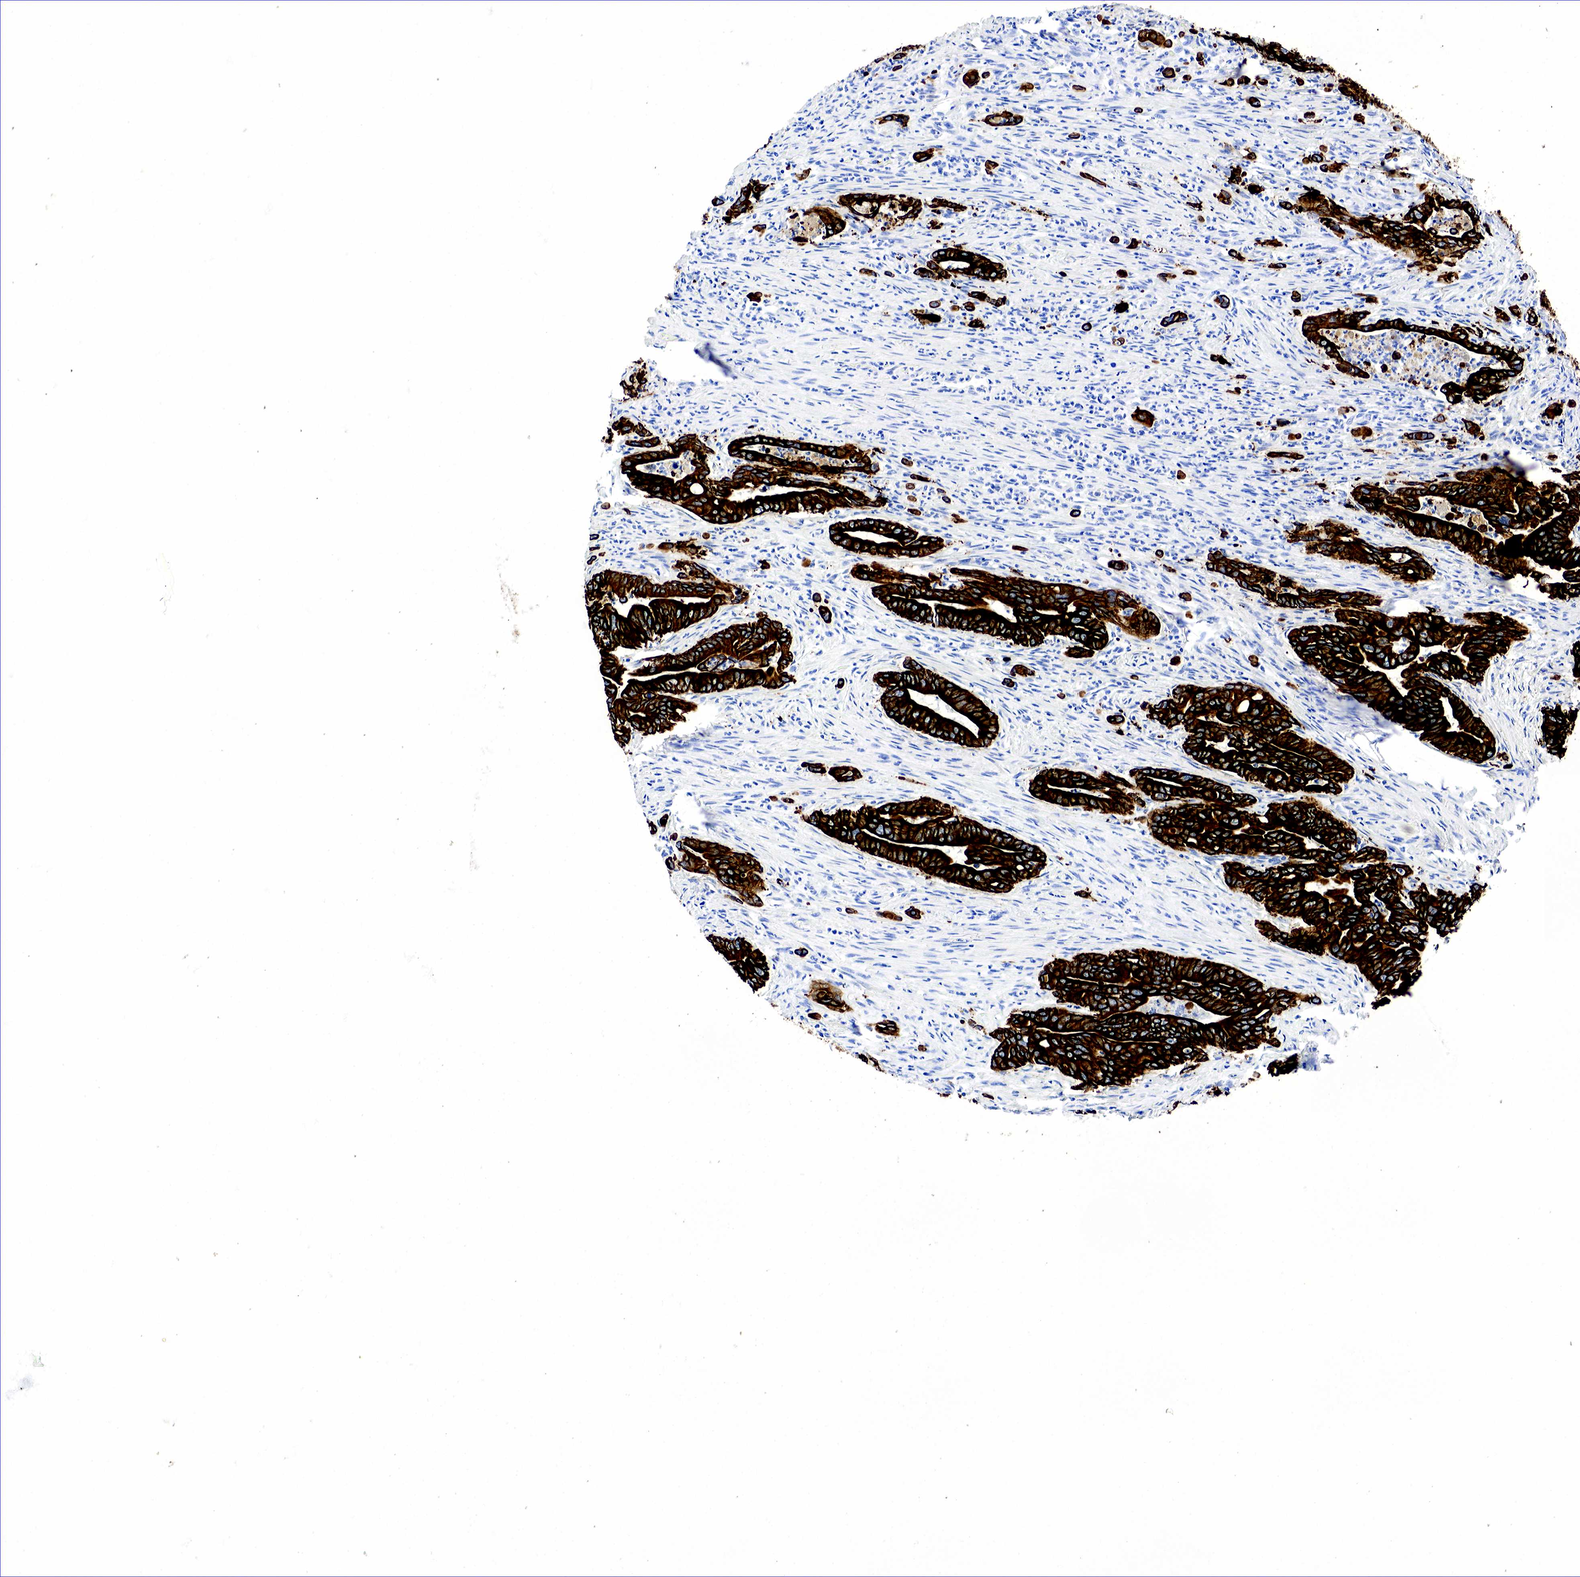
{"staining": {"intensity": "strong", "quantity": ">75%", "location": "cytoplasmic/membranous"}, "tissue": "stomach cancer", "cell_type": "Tumor cells", "image_type": "cancer", "snomed": [{"axis": "morphology", "description": "Adenocarcinoma, NOS"}, {"axis": "topography", "description": "Stomach"}], "caption": "A micrograph of human stomach cancer stained for a protein exhibits strong cytoplasmic/membranous brown staining in tumor cells.", "gene": "KRT18", "patient": {"sex": "female", "age": 76}}